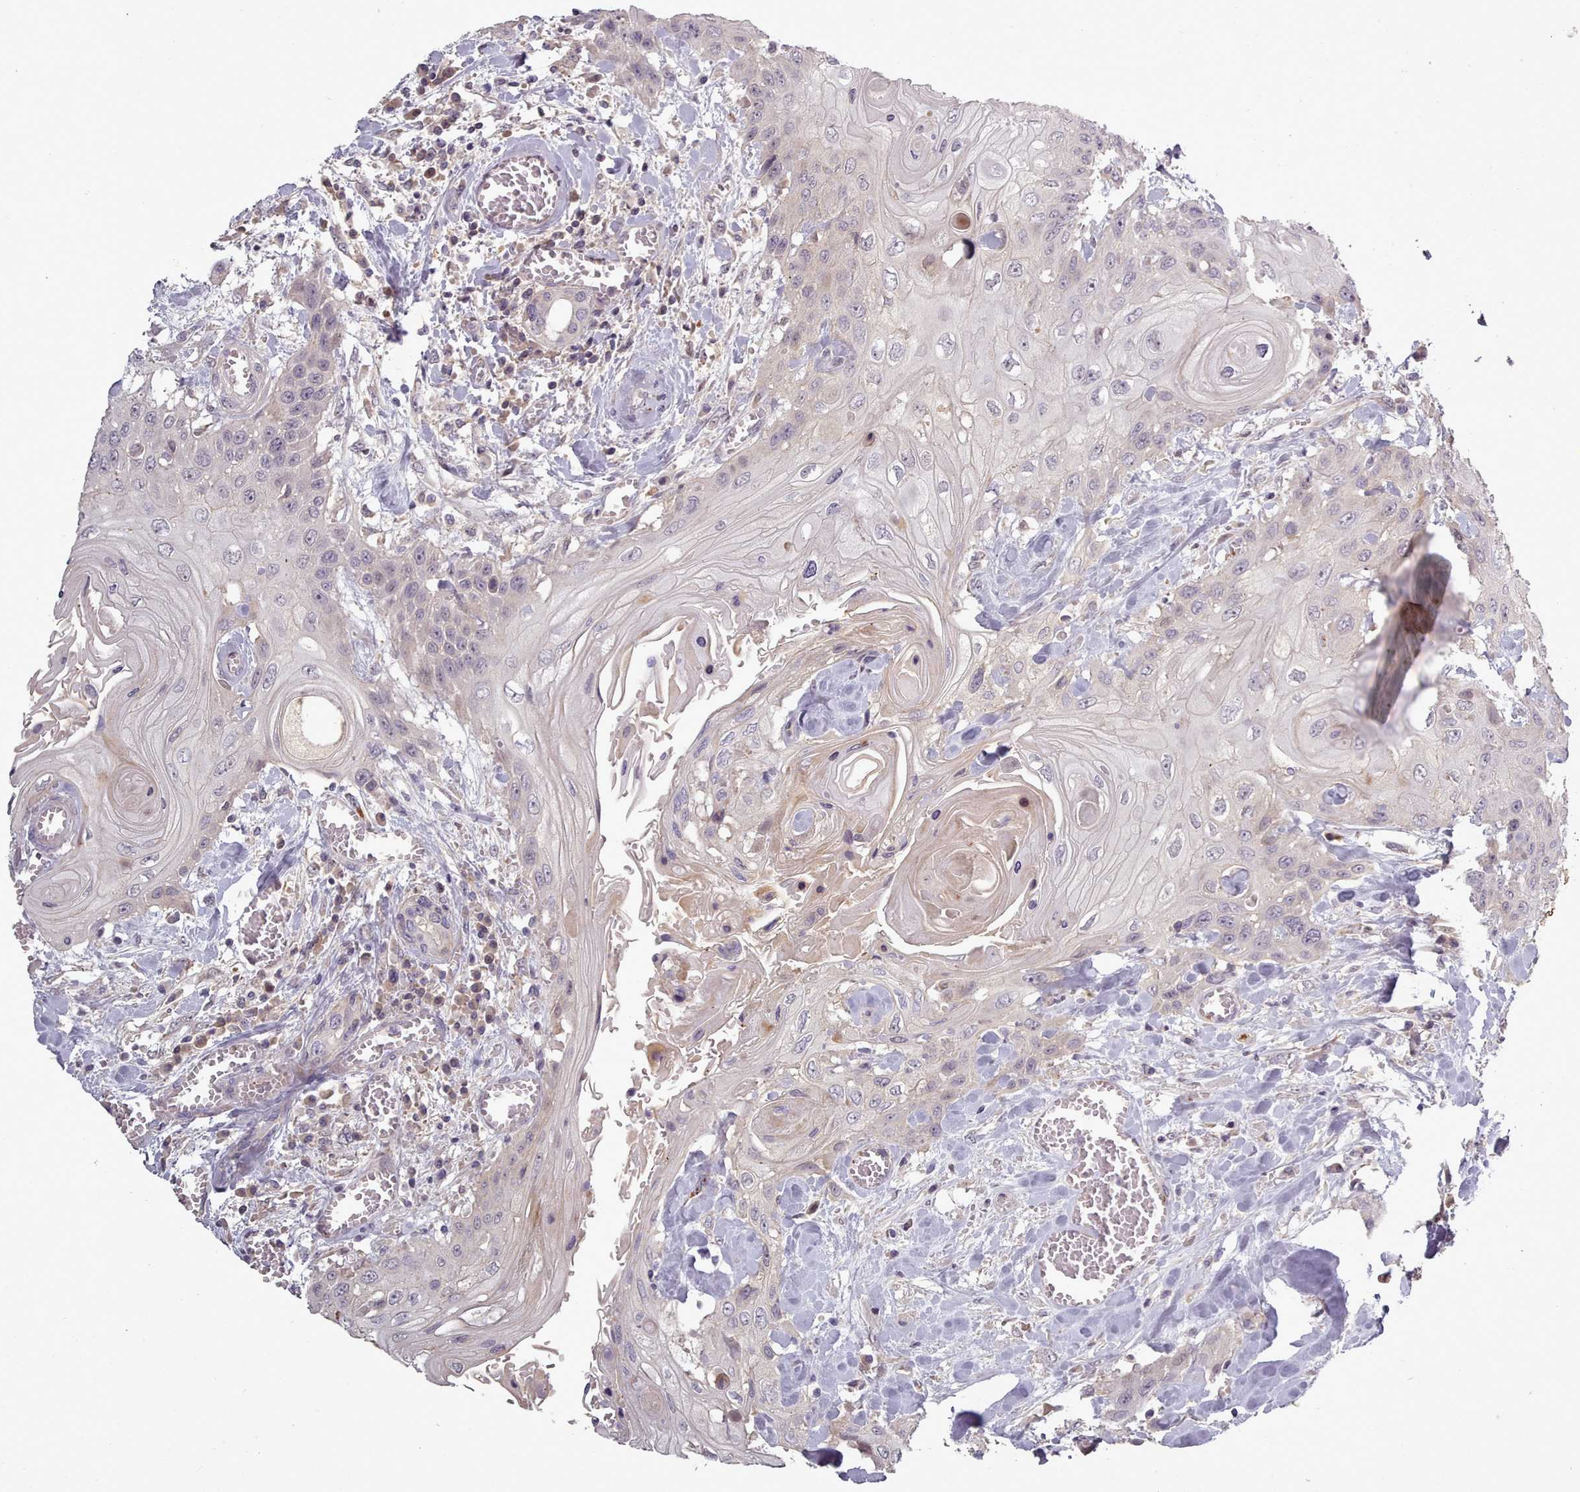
{"staining": {"intensity": "negative", "quantity": "none", "location": "none"}, "tissue": "head and neck cancer", "cell_type": "Tumor cells", "image_type": "cancer", "snomed": [{"axis": "morphology", "description": "Squamous cell carcinoma, NOS"}, {"axis": "topography", "description": "Head-Neck"}], "caption": "DAB immunohistochemical staining of squamous cell carcinoma (head and neck) reveals no significant expression in tumor cells.", "gene": "LEFTY2", "patient": {"sex": "female", "age": 43}}